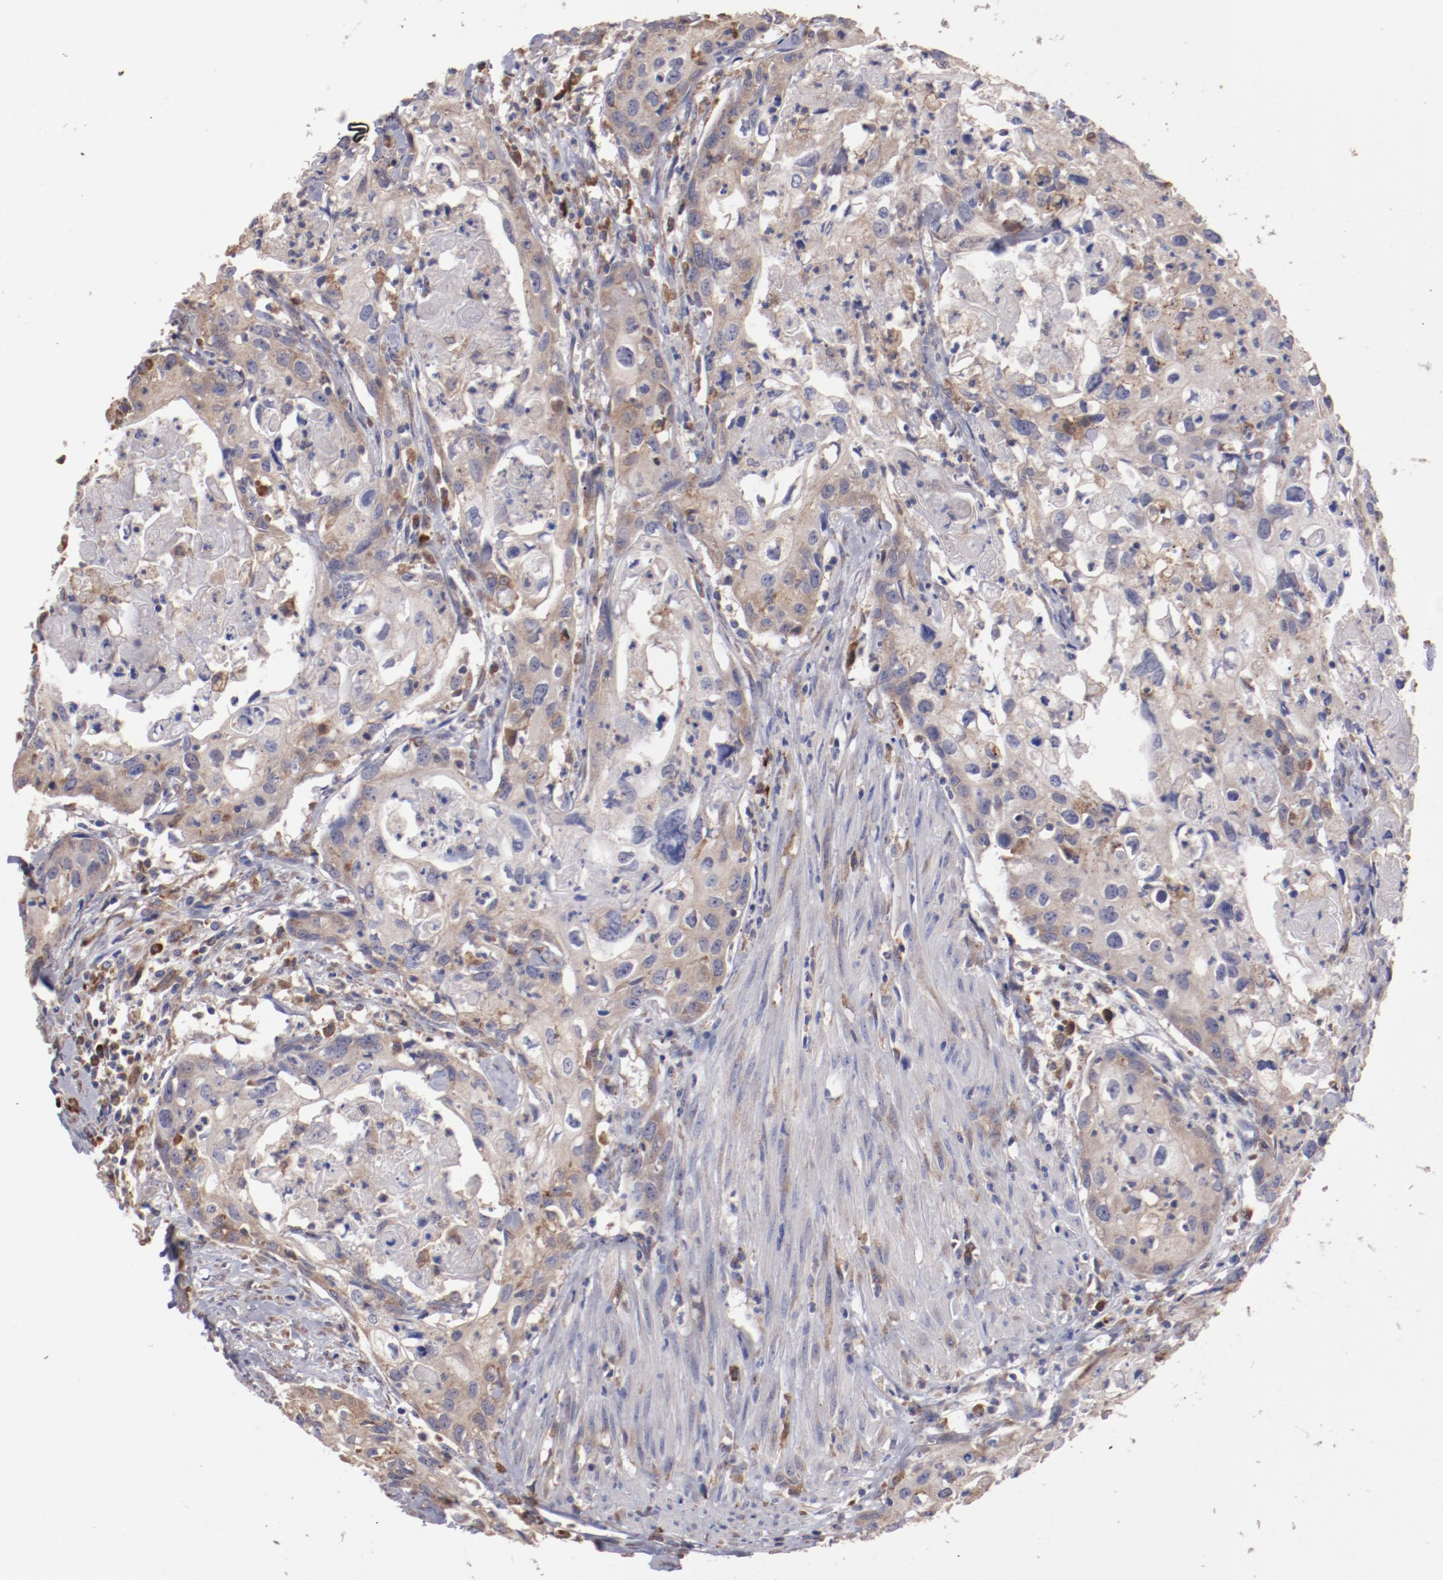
{"staining": {"intensity": "weak", "quantity": "<25%", "location": "cytoplasmic/membranous"}, "tissue": "urothelial cancer", "cell_type": "Tumor cells", "image_type": "cancer", "snomed": [{"axis": "morphology", "description": "Urothelial carcinoma, High grade"}, {"axis": "topography", "description": "Urinary bladder"}], "caption": "Immunohistochemical staining of human urothelial cancer exhibits no significant staining in tumor cells.", "gene": "NFKBIE", "patient": {"sex": "male", "age": 54}}